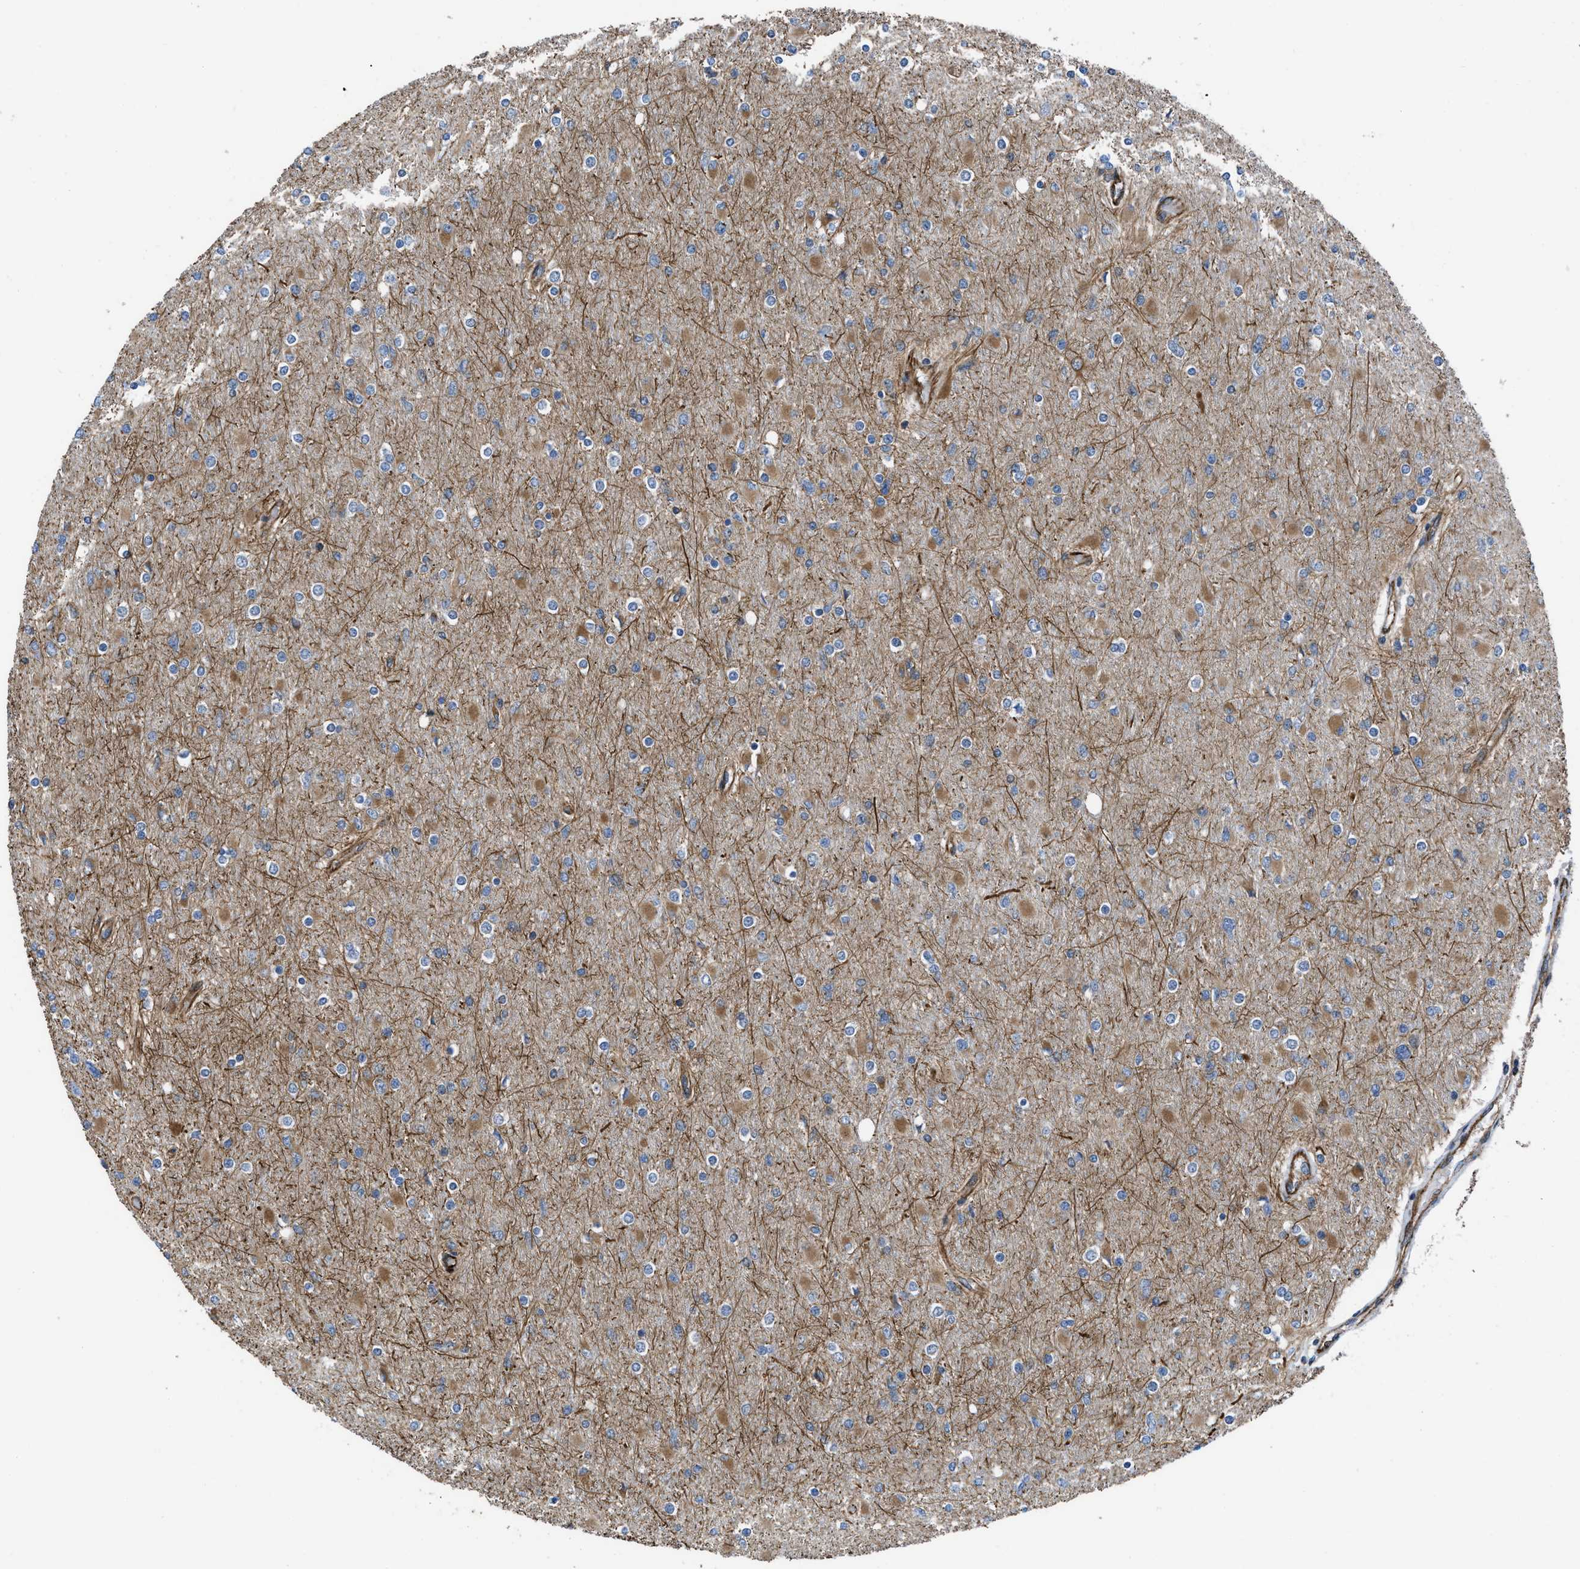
{"staining": {"intensity": "moderate", "quantity": "<25%", "location": "cytoplasmic/membranous"}, "tissue": "glioma", "cell_type": "Tumor cells", "image_type": "cancer", "snomed": [{"axis": "morphology", "description": "Glioma, malignant, High grade"}, {"axis": "topography", "description": "Cerebral cortex"}], "caption": "Immunohistochemical staining of human malignant glioma (high-grade) exhibits low levels of moderate cytoplasmic/membranous staining in about <25% of tumor cells.", "gene": "PTPRE", "patient": {"sex": "female", "age": 36}}